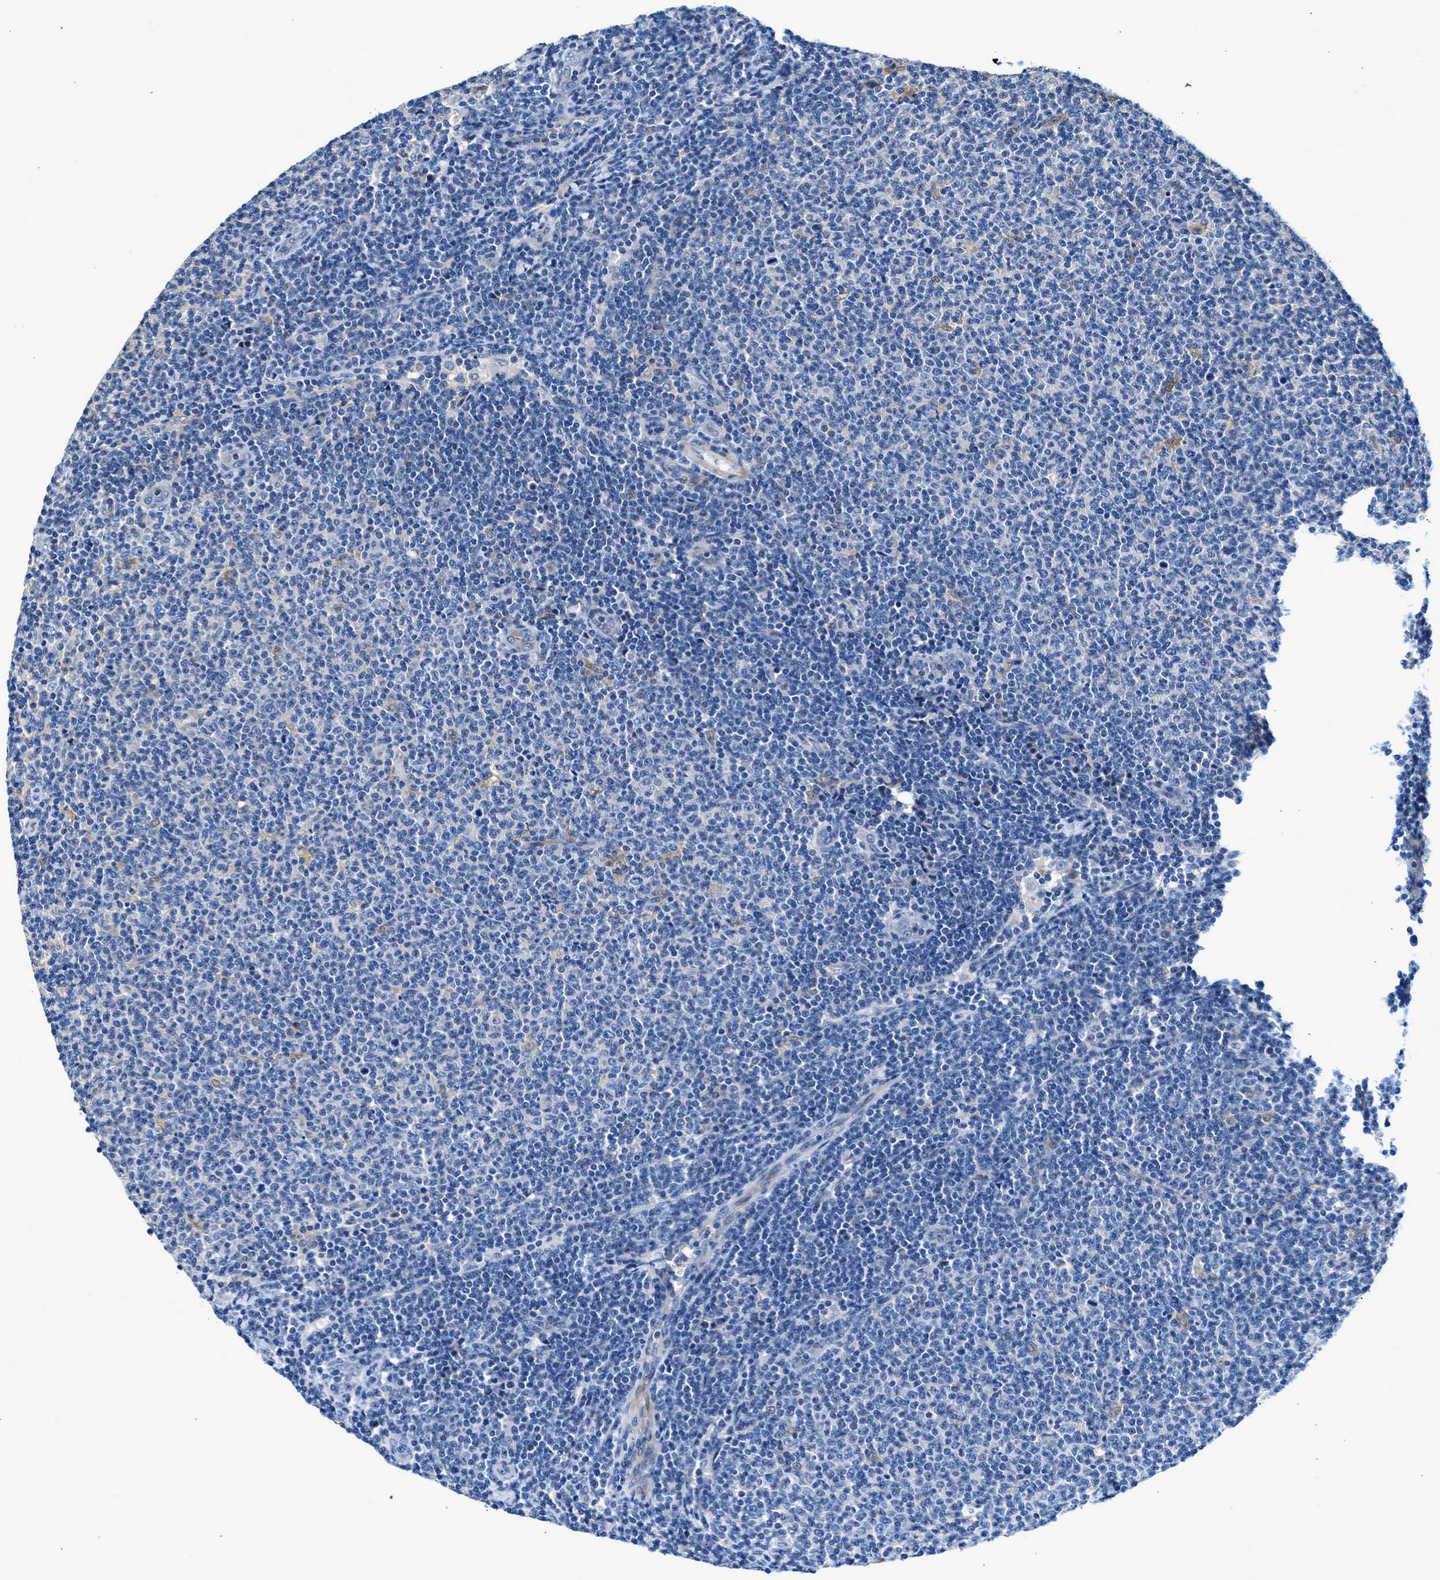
{"staining": {"intensity": "negative", "quantity": "none", "location": "none"}, "tissue": "lymphoma", "cell_type": "Tumor cells", "image_type": "cancer", "snomed": [{"axis": "morphology", "description": "Malignant lymphoma, non-Hodgkin's type, Low grade"}, {"axis": "topography", "description": "Lymph node"}], "caption": "Immunohistochemical staining of human malignant lymphoma, non-Hodgkin's type (low-grade) shows no significant positivity in tumor cells. The staining is performed using DAB (3,3'-diaminobenzidine) brown chromogen with nuclei counter-stained in using hematoxylin.", "gene": "RWDD2B", "patient": {"sex": "male", "age": 66}}